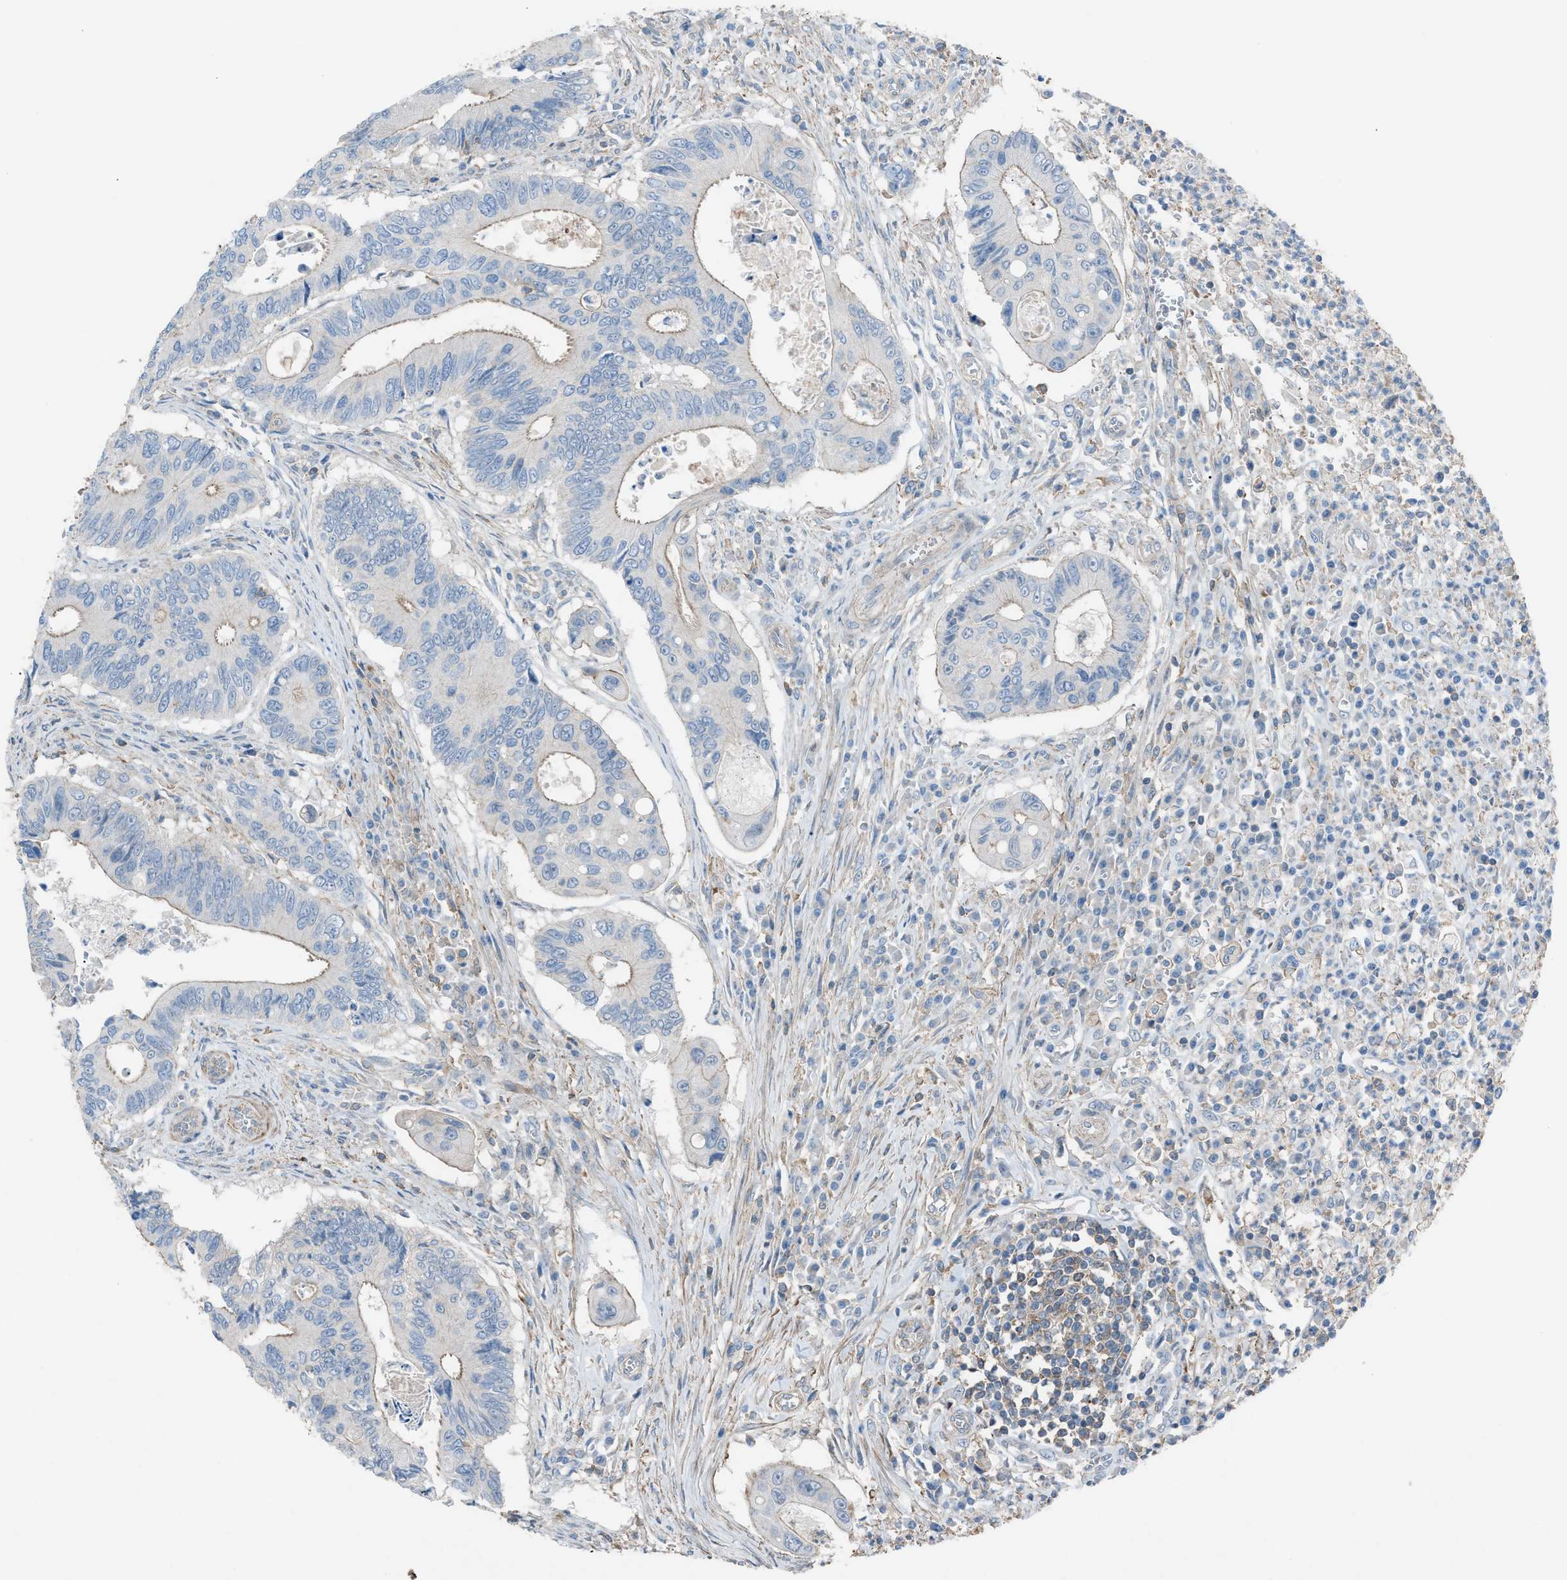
{"staining": {"intensity": "negative", "quantity": "none", "location": "none"}, "tissue": "colorectal cancer", "cell_type": "Tumor cells", "image_type": "cancer", "snomed": [{"axis": "morphology", "description": "Inflammation, NOS"}, {"axis": "morphology", "description": "Adenocarcinoma, NOS"}, {"axis": "topography", "description": "Colon"}], "caption": "Colorectal adenocarcinoma was stained to show a protein in brown. There is no significant expression in tumor cells.", "gene": "NCK2", "patient": {"sex": "male", "age": 72}}